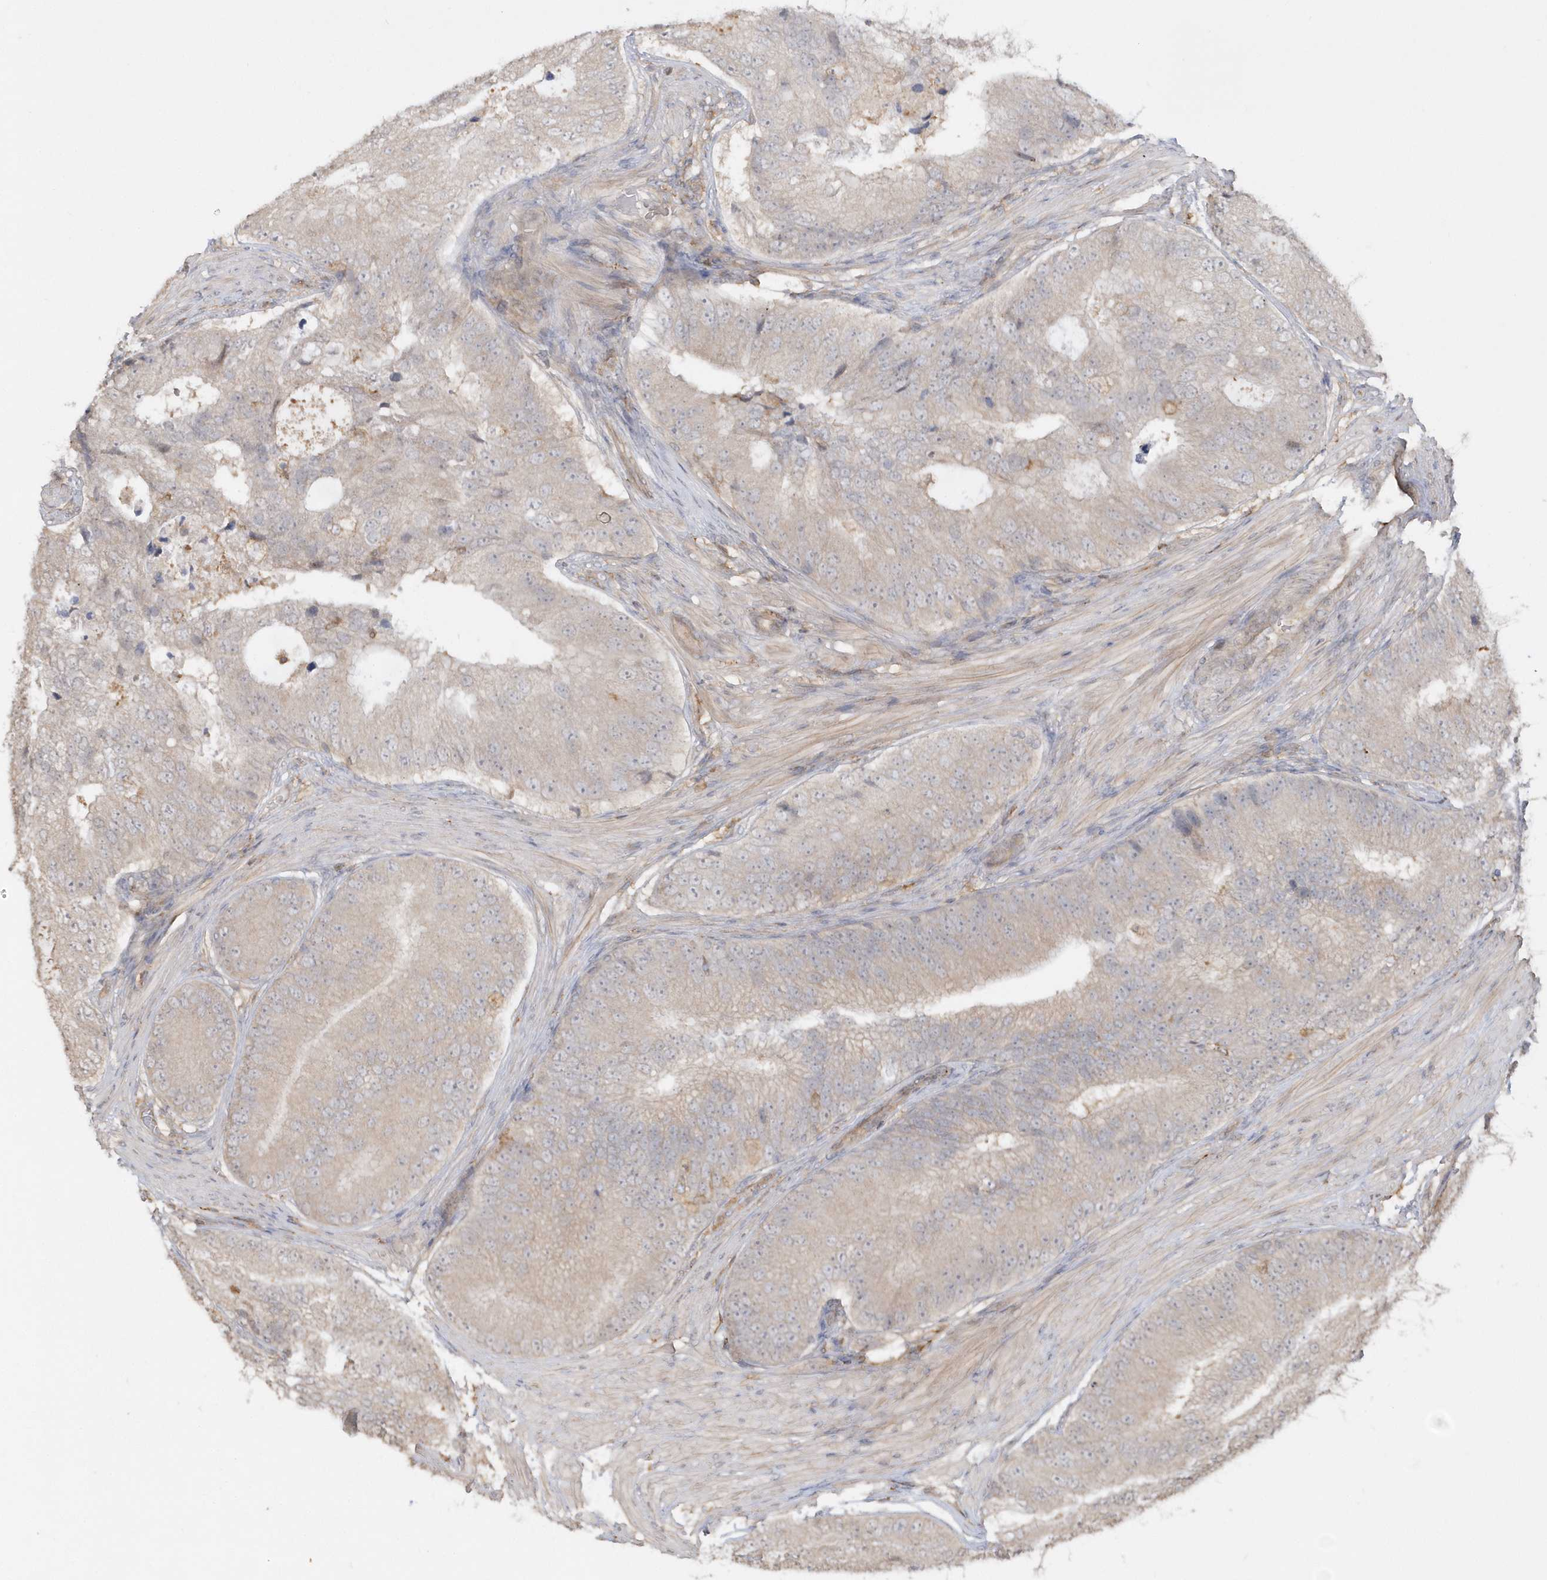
{"staining": {"intensity": "weak", "quantity": "<25%", "location": "cytoplasmic/membranous"}, "tissue": "prostate cancer", "cell_type": "Tumor cells", "image_type": "cancer", "snomed": [{"axis": "morphology", "description": "Adenocarcinoma, High grade"}, {"axis": "topography", "description": "Prostate"}], "caption": "Immunohistochemistry (IHC) histopathology image of prostate adenocarcinoma (high-grade) stained for a protein (brown), which exhibits no staining in tumor cells.", "gene": "BSN", "patient": {"sex": "male", "age": 70}}